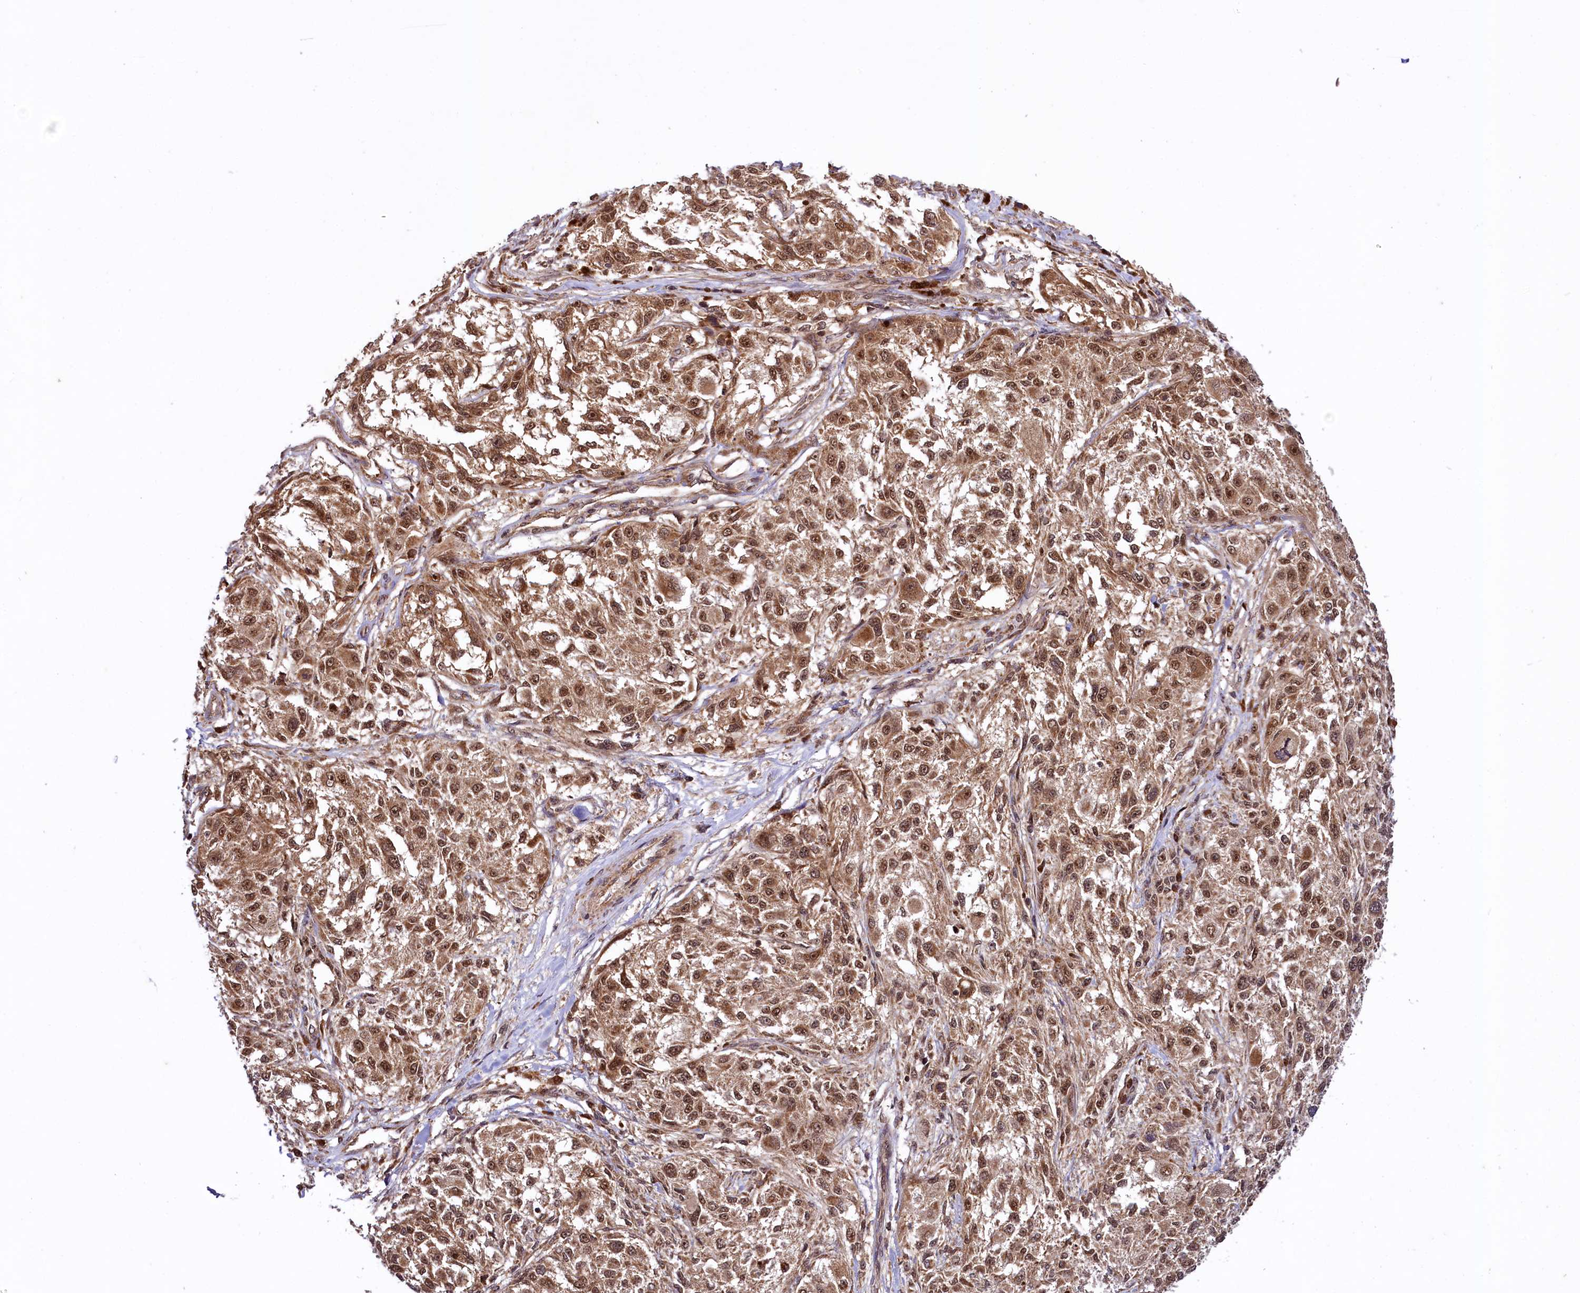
{"staining": {"intensity": "strong", "quantity": ">75%", "location": "cytoplasmic/membranous,nuclear"}, "tissue": "melanoma", "cell_type": "Tumor cells", "image_type": "cancer", "snomed": [{"axis": "morphology", "description": "Necrosis, NOS"}, {"axis": "morphology", "description": "Malignant melanoma, NOS"}, {"axis": "topography", "description": "Skin"}], "caption": "Tumor cells demonstrate high levels of strong cytoplasmic/membranous and nuclear staining in about >75% of cells in human melanoma.", "gene": "UBE3A", "patient": {"sex": "female", "age": 87}}